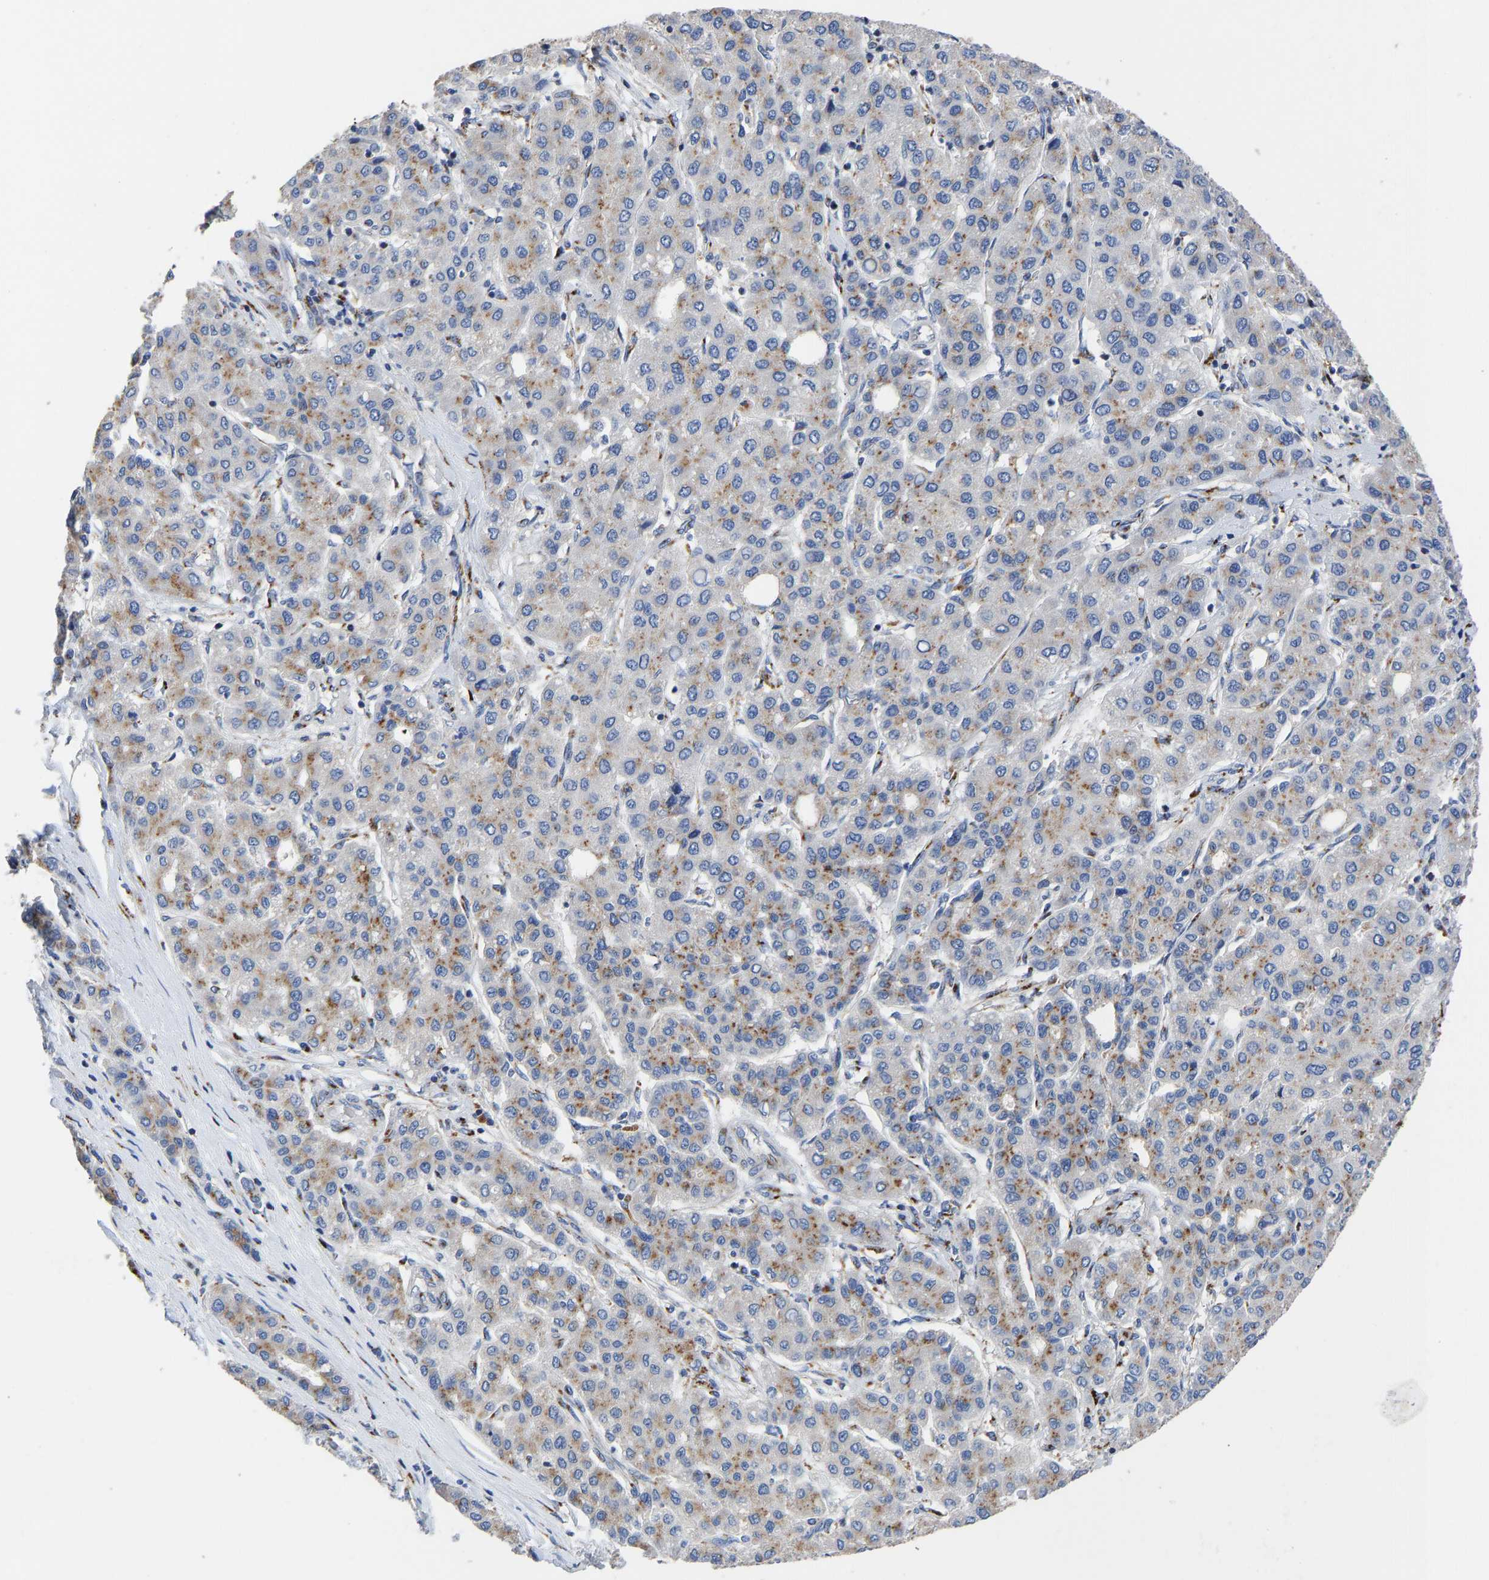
{"staining": {"intensity": "moderate", "quantity": "25%-75%", "location": "cytoplasmic/membranous"}, "tissue": "liver cancer", "cell_type": "Tumor cells", "image_type": "cancer", "snomed": [{"axis": "morphology", "description": "Carcinoma, Hepatocellular, NOS"}, {"axis": "topography", "description": "Liver"}], "caption": "A high-resolution micrograph shows IHC staining of liver hepatocellular carcinoma, which demonstrates moderate cytoplasmic/membranous expression in approximately 25%-75% of tumor cells.", "gene": "TMEM87A", "patient": {"sex": "male", "age": 65}}